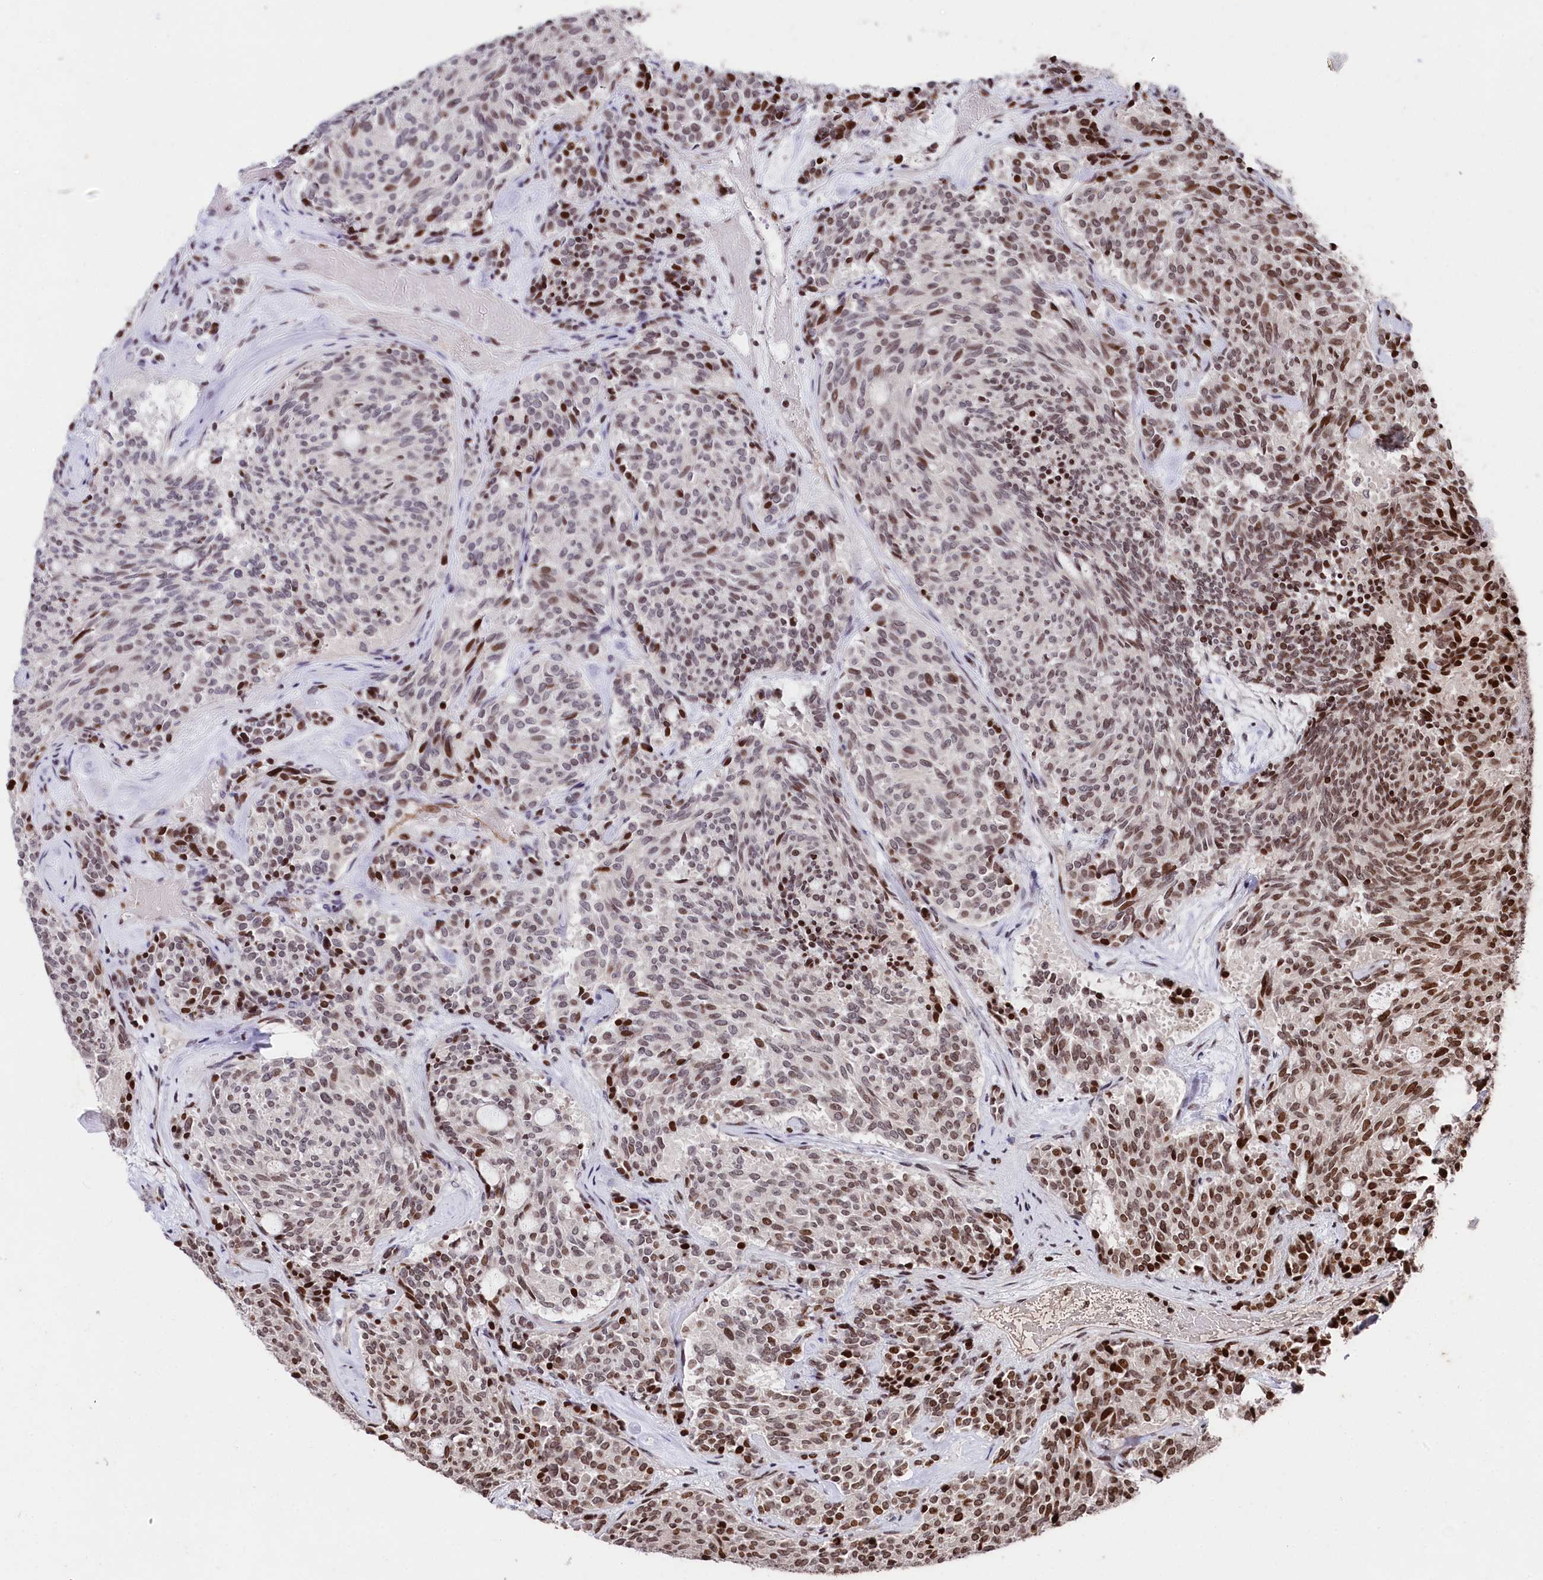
{"staining": {"intensity": "moderate", "quantity": "25%-75%", "location": "nuclear"}, "tissue": "carcinoid", "cell_type": "Tumor cells", "image_type": "cancer", "snomed": [{"axis": "morphology", "description": "Carcinoid, malignant, NOS"}, {"axis": "topography", "description": "Pancreas"}], "caption": "Protein expression analysis of human malignant carcinoid reveals moderate nuclear expression in approximately 25%-75% of tumor cells. The protein is stained brown, and the nuclei are stained in blue (DAB (3,3'-diaminobenzidine) IHC with brightfield microscopy, high magnification).", "gene": "MCF2L2", "patient": {"sex": "female", "age": 54}}